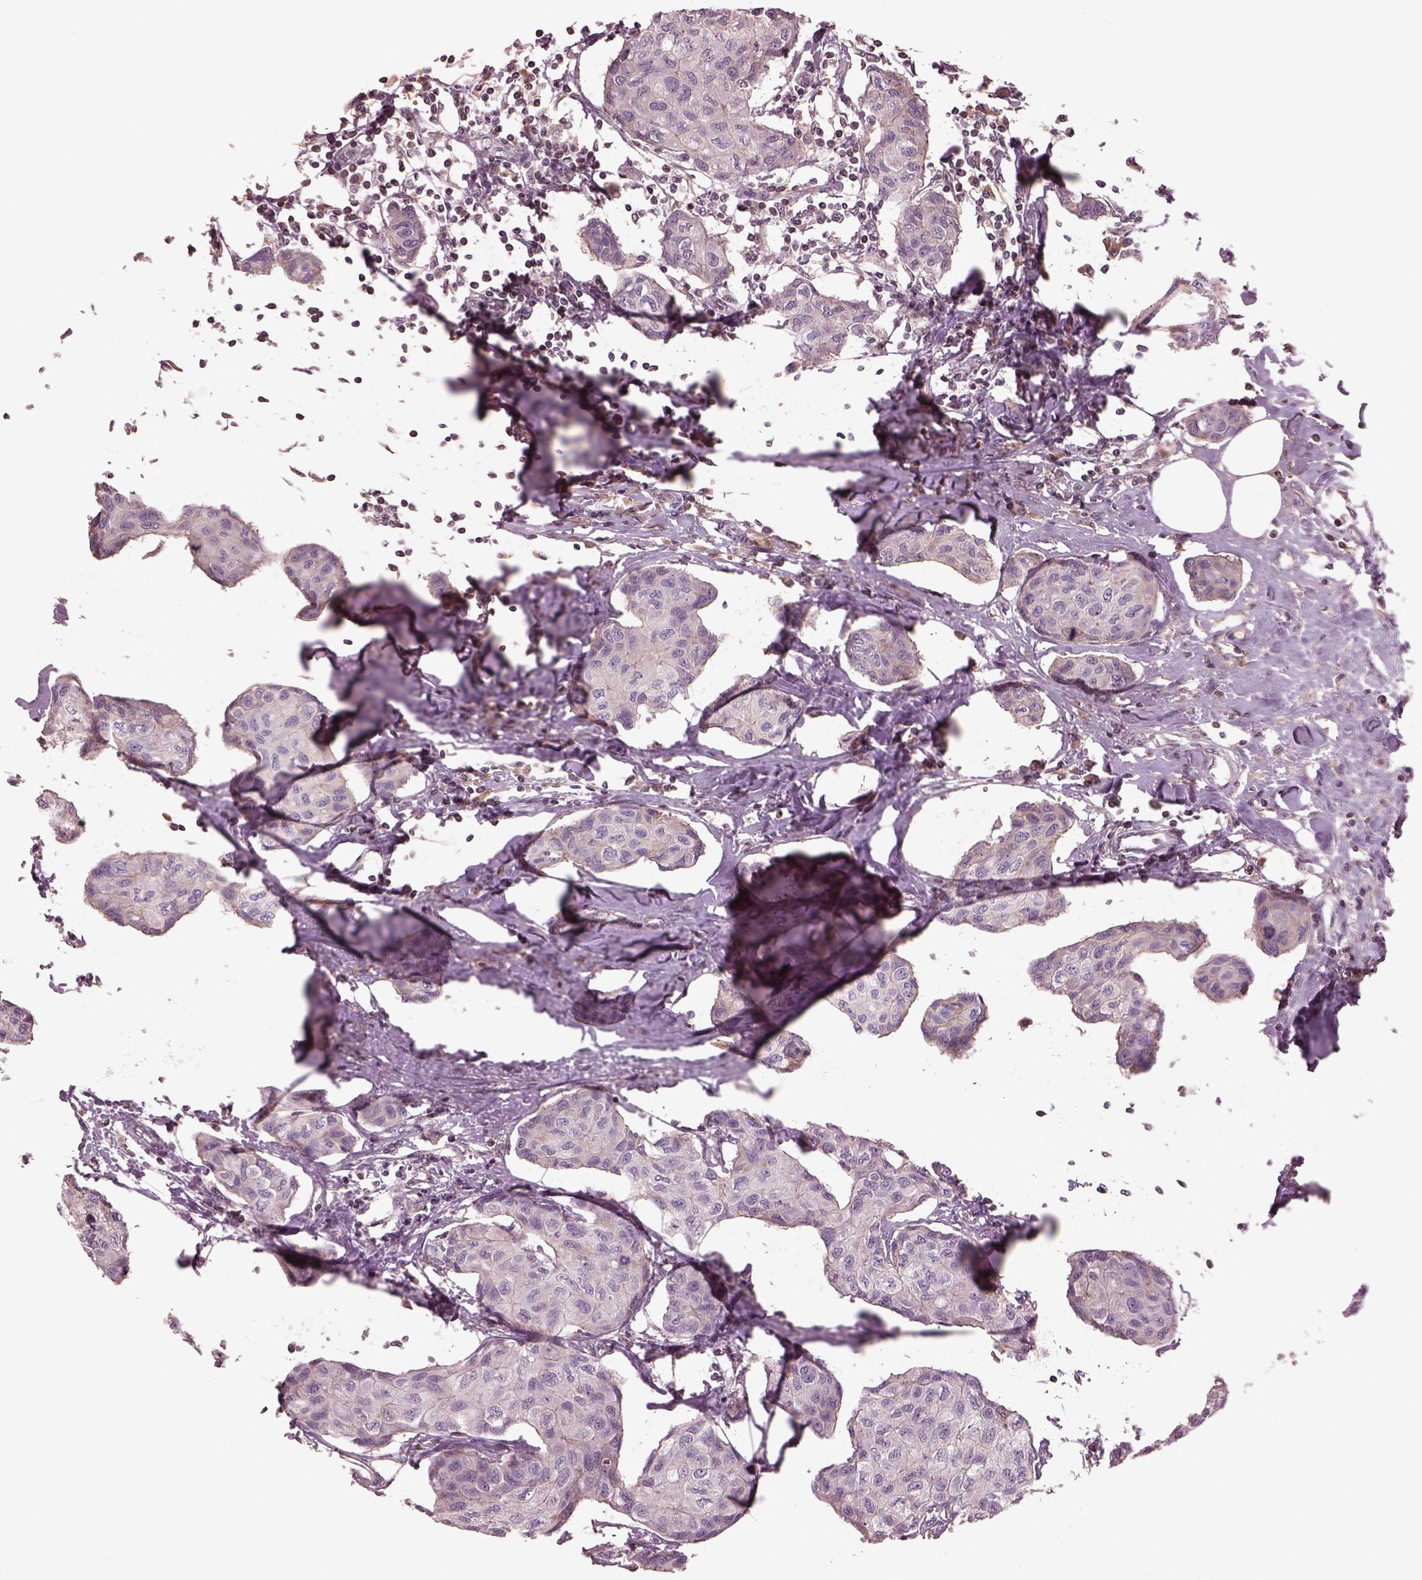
{"staining": {"intensity": "negative", "quantity": "none", "location": "none"}, "tissue": "breast cancer", "cell_type": "Tumor cells", "image_type": "cancer", "snomed": [{"axis": "morphology", "description": "Duct carcinoma"}, {"axis": "topography", "description": "Breast"}], "caption": "Tumor cells are negative for brown protein staining in breast cancer.", "gene": "PTX4", "patient": {"sex": "female", "age": 80}}